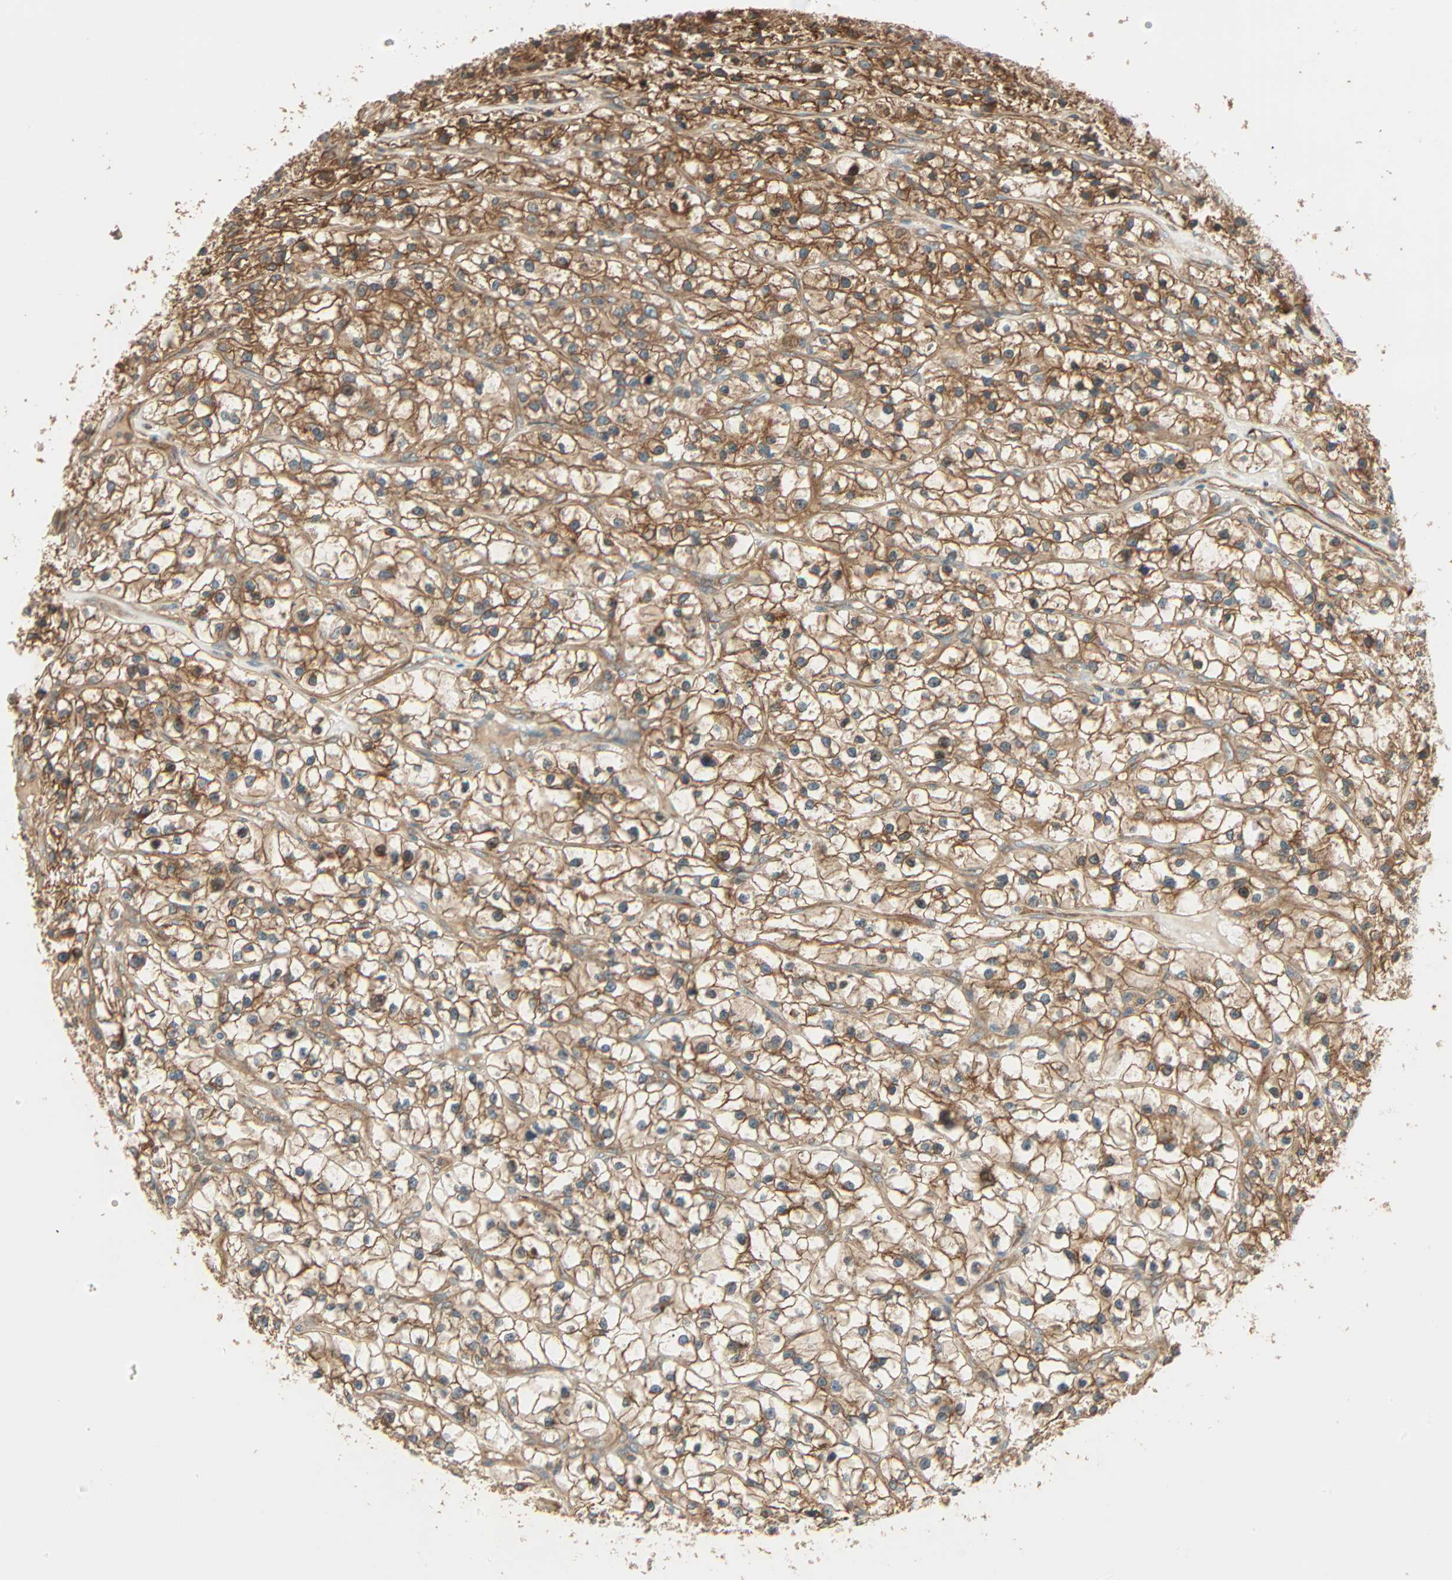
{"staining": {"intensity": "moderate", "quantity": ">75%", "location": "cytoplasmic/membranous"}, "tissue": "renal cancer", "cell_type": "Tumor cells", "image_type": "cancer", "snomed": [{"axis": "morphology", "description": "Adenocarcinoma, NOS"}, {"axis": "topography", "description": "Kidney"}], "caption": "About >75% of tumor cells in renal adenocarcinoma demonstrate moderate cytoplasmic/membranous protein positivity as visualized by brown immunohistochemical staining.", "gene": "GALK1", "patient": {"sex": "female", "age": 57}}